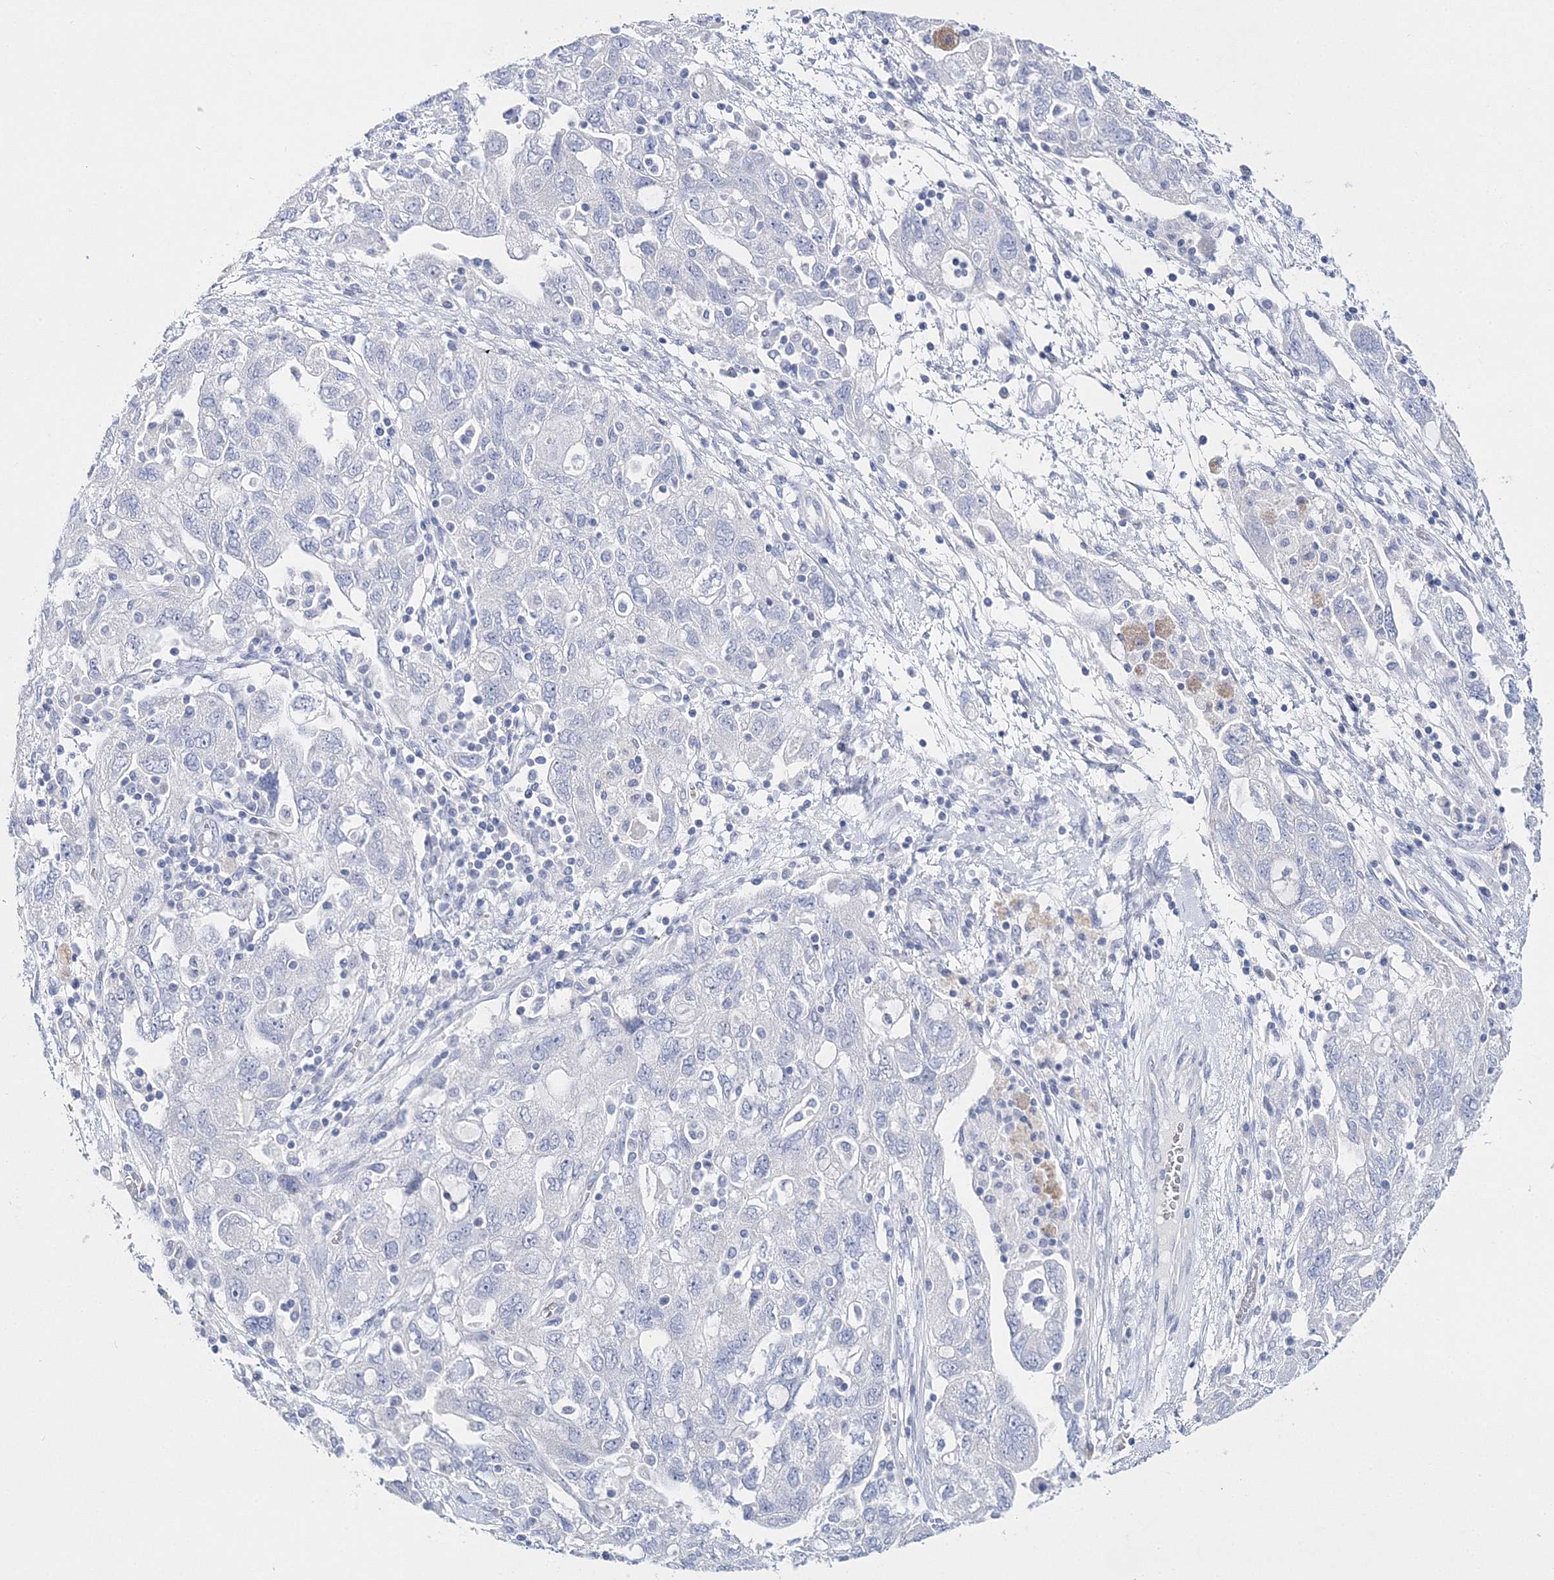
{"staining": {"intensity": "negative", "quantity": "none", "location": "none"}, "tissue": "ovarian cancer", "cell_type": "Tumor cells", "image_type": "cancer", "snomed": [{"axis": "morphology", "description": "Carcinoma, NOS"}, {"axis": "morphology", "description": "Cystadenocarcinoma, serous, NOS"}, {"axis": "topography", "description": "Ovary"}], "caption": "Tumor cells show no significant protein positivity in ovarian cancer (serous cystadenocarcinoma).", "gene": "MYOZ2", "patient": {"sex": "female", "age": 69}}